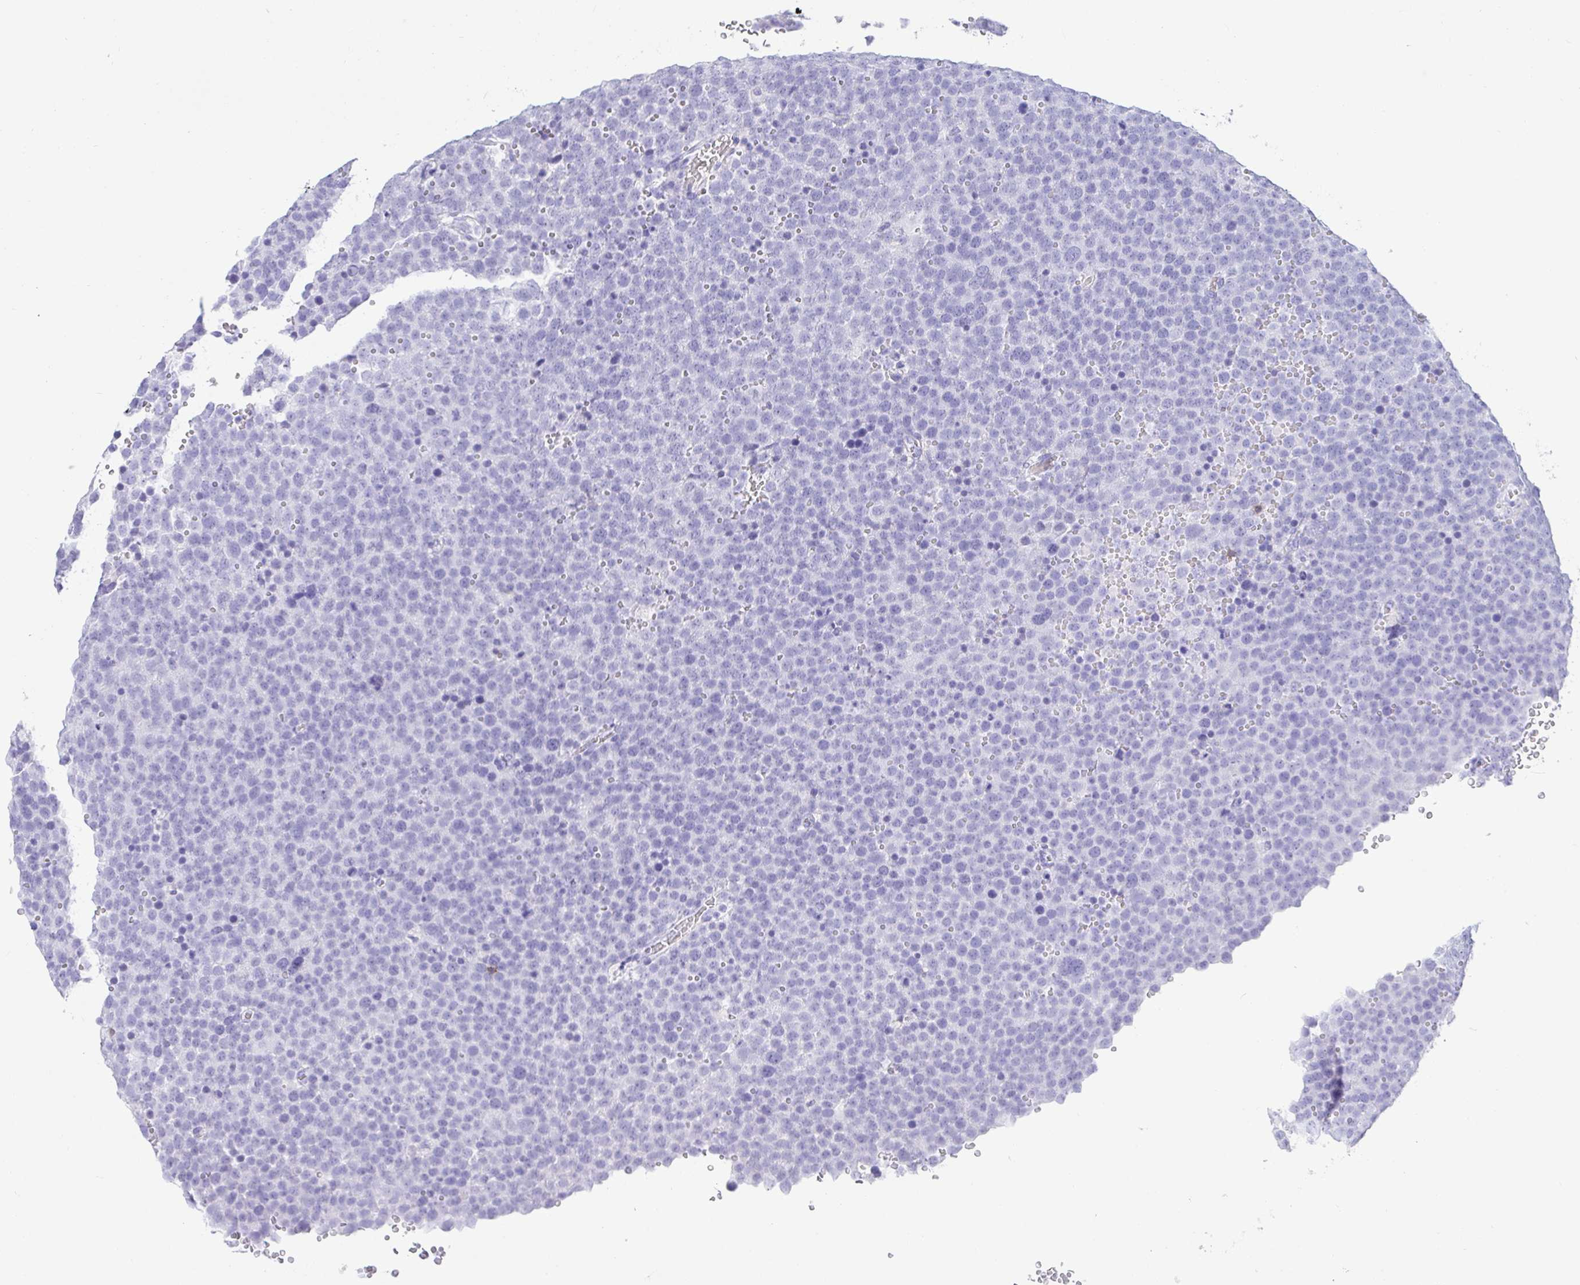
{"staining": {"intensity": "negative", "quantity": "none", "location": "none"}, "tissue": "testis cancer", "cell_type": "Tumor cells", "image_type": "cancer", "snomed": [{"axis": "morphology", "description": "Seminoma, NOS"}, {"axis": "topography", "description": "Testis"}], "caption": "Tumor cells are negative for protein expression in human testis cancer.", "gene": "CD5", "patient": {"sex": "male", "age": 71}}